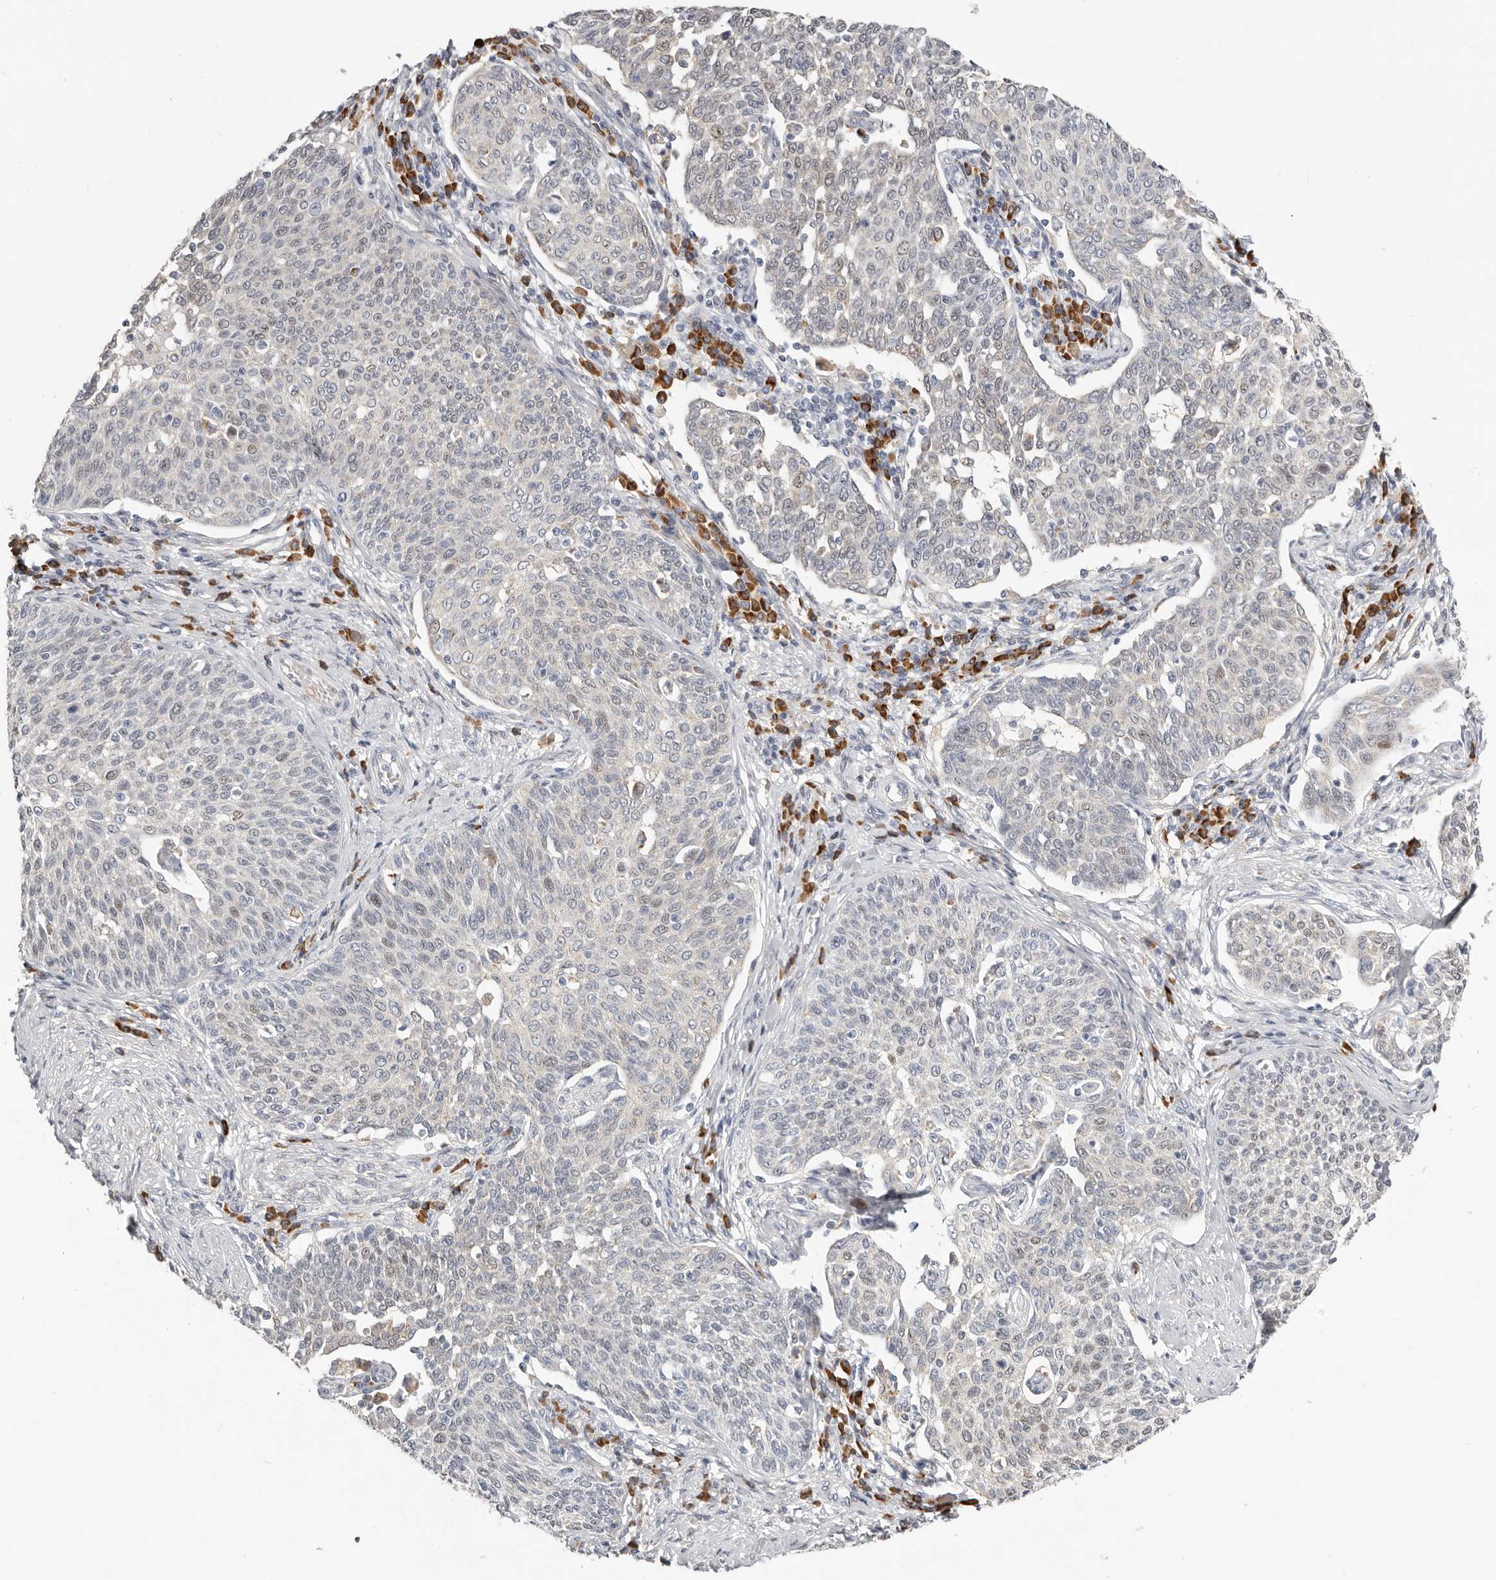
{"staining": {"intensity": "weak", "quantity": "<25%", "location": "nuclear"}, "tissue": "cervical cancer", "cell_type": "Tumor cells", "image_type": "cancer", "snomed": [{"axis": "morphology", "description": "Squamous cell carcinoma, NOS"}, {"axis": "topography", "description": "Cervix"}], "caption": "IHC micrograph of cervical squamous cell carcinoma stained for a protein (brown), which reveals no staining in tumor cells.", "gene": "IL32", "patient": {"sex": "female", "age": 34}}